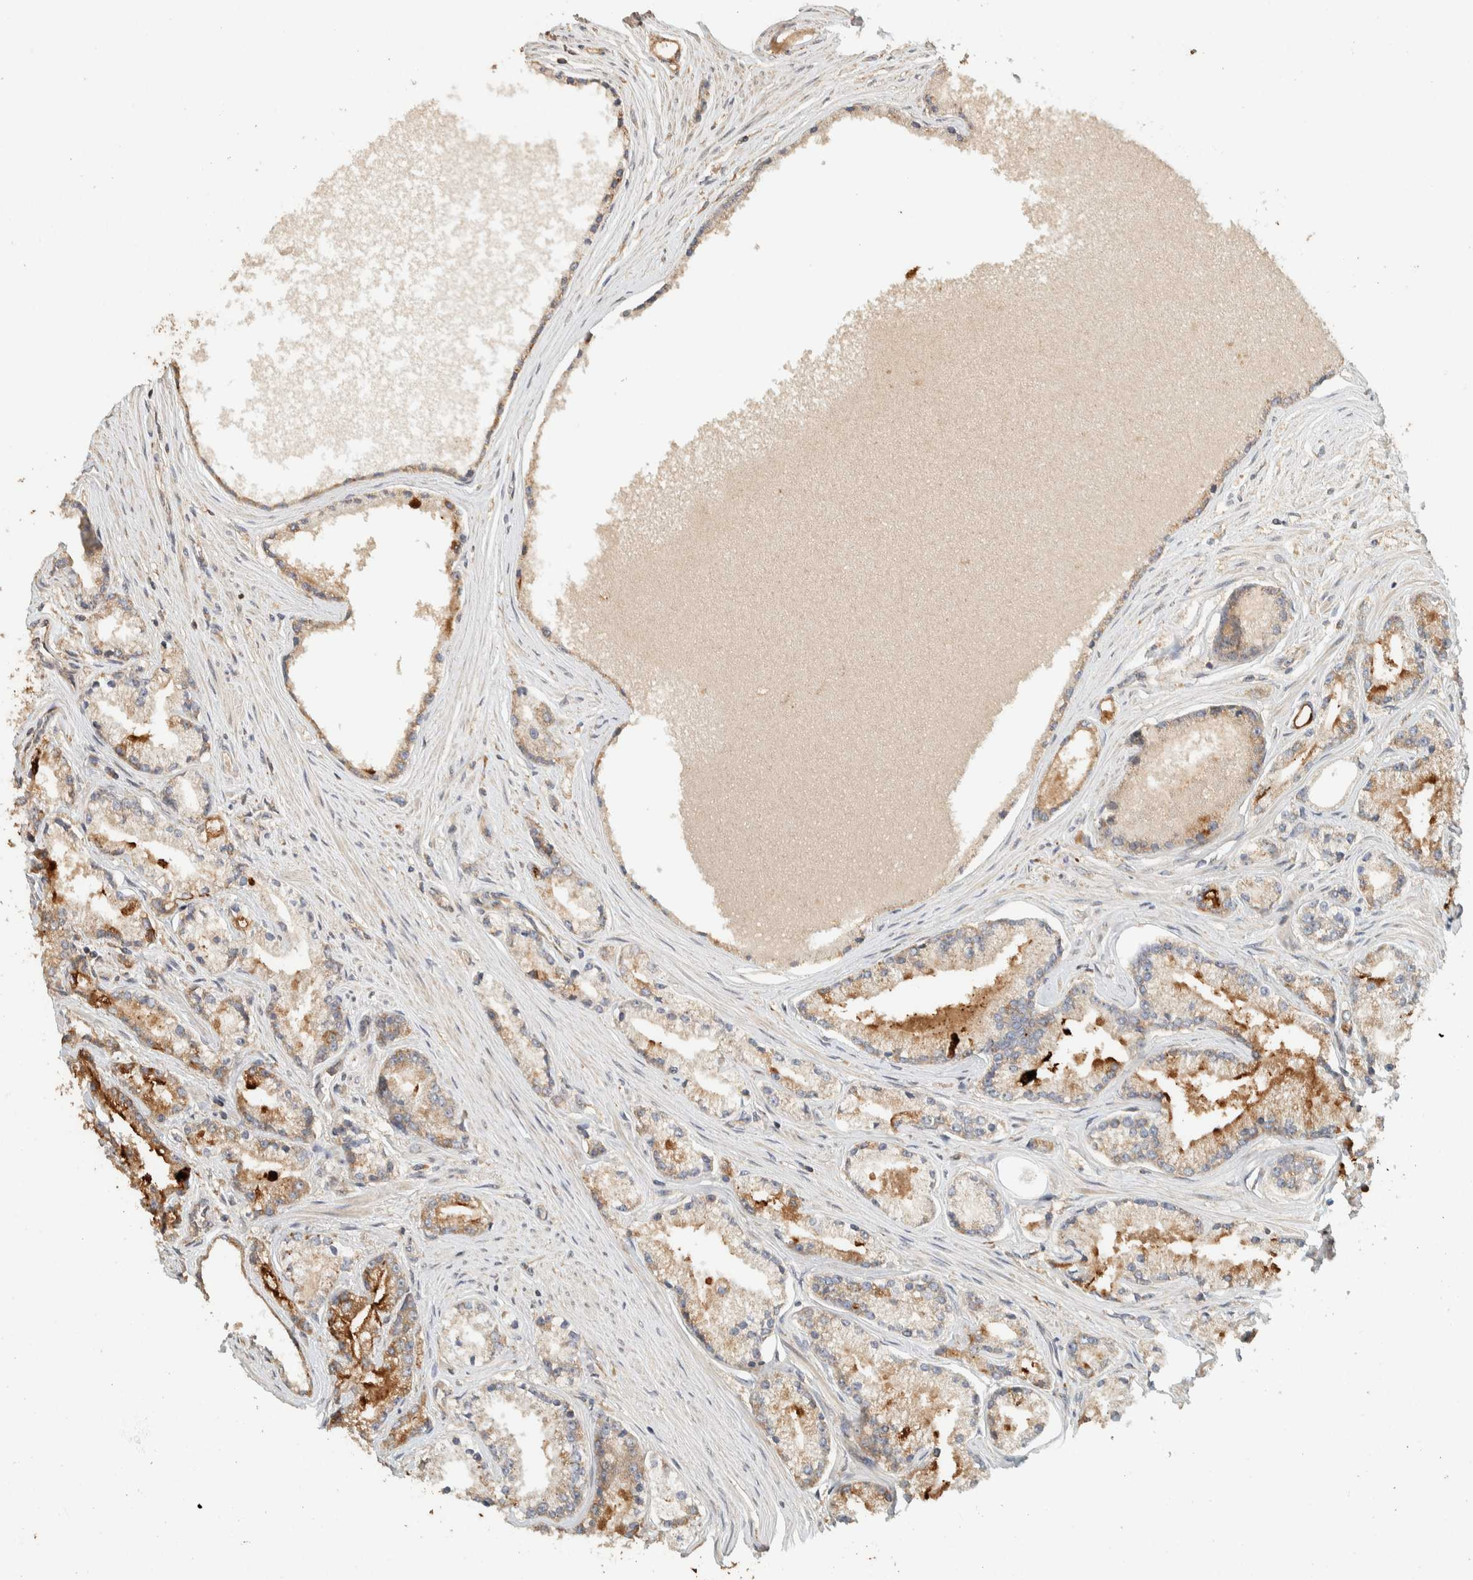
{"staining": {"intensity": "weak", "quantity": ">75%", "location": "cytoplasmic/membranous"}, "tissue": "prostate cancer", "cell_type": "Tumor cells", "image_type": "cancer", "snomed": [{"axis": "morphology", "description": "Adenocarcinoma, High grade"}, {"axis": "topography", "description": "Prostate"}], "caption": "High-magnification brightfield microscopy of prostate cancer stained with DAB (3,3'-diaminobenzidine) (brown) and counterstained with hematoxylin (blue). tumor cells exhibit weak cytoplasmic/membranous expression is identified in about>75% of cells.", "gene": "EXOC7", "patient": {"sex": "male", "age": 71}}